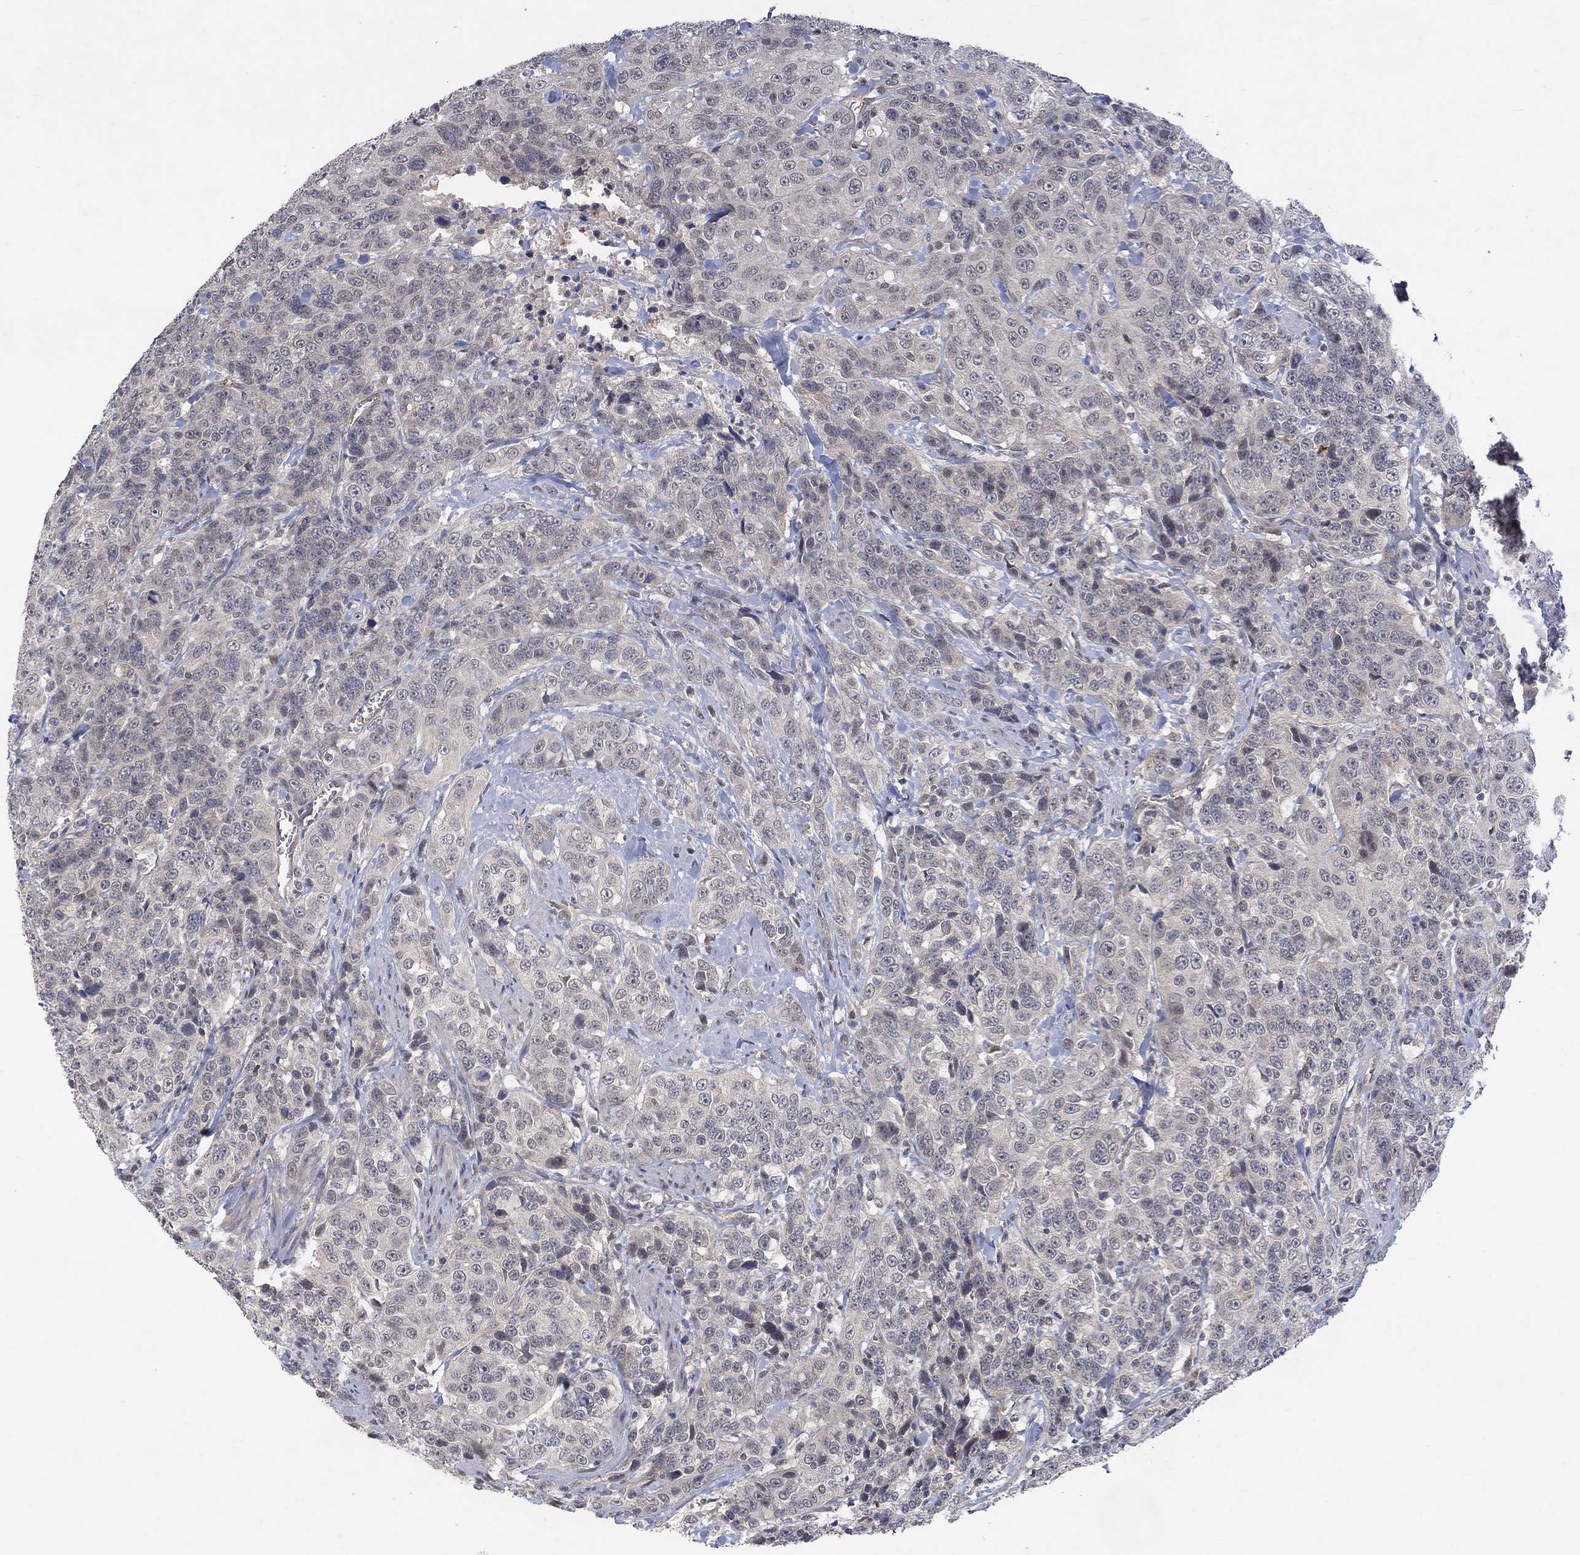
{"staining": {"intensity": "negative", "quantity": "none", "location": "none"}, "tissue": "urothelial cancer", "cell_type": "Tumor cells", "image_type": "cancer", "snomed": [{"axis": "morphology", "description": "Urothelial carcinoma, NOS"}, {"axis": "morphology", "description": "Urothelial carcinoma, High grade"}, {"axis": "topography", "description": "Urinary bladder"}], "caption": "Immunohistochemistry (IHC) image of neoplastic tissue: human urothelial cancer stained with DAB (3,3'-diaminobenzidine) shows no significant protein positivity in tumor cells.", "gene": "GRIN2D", "patient": {"sex": "female", "age": 73}}